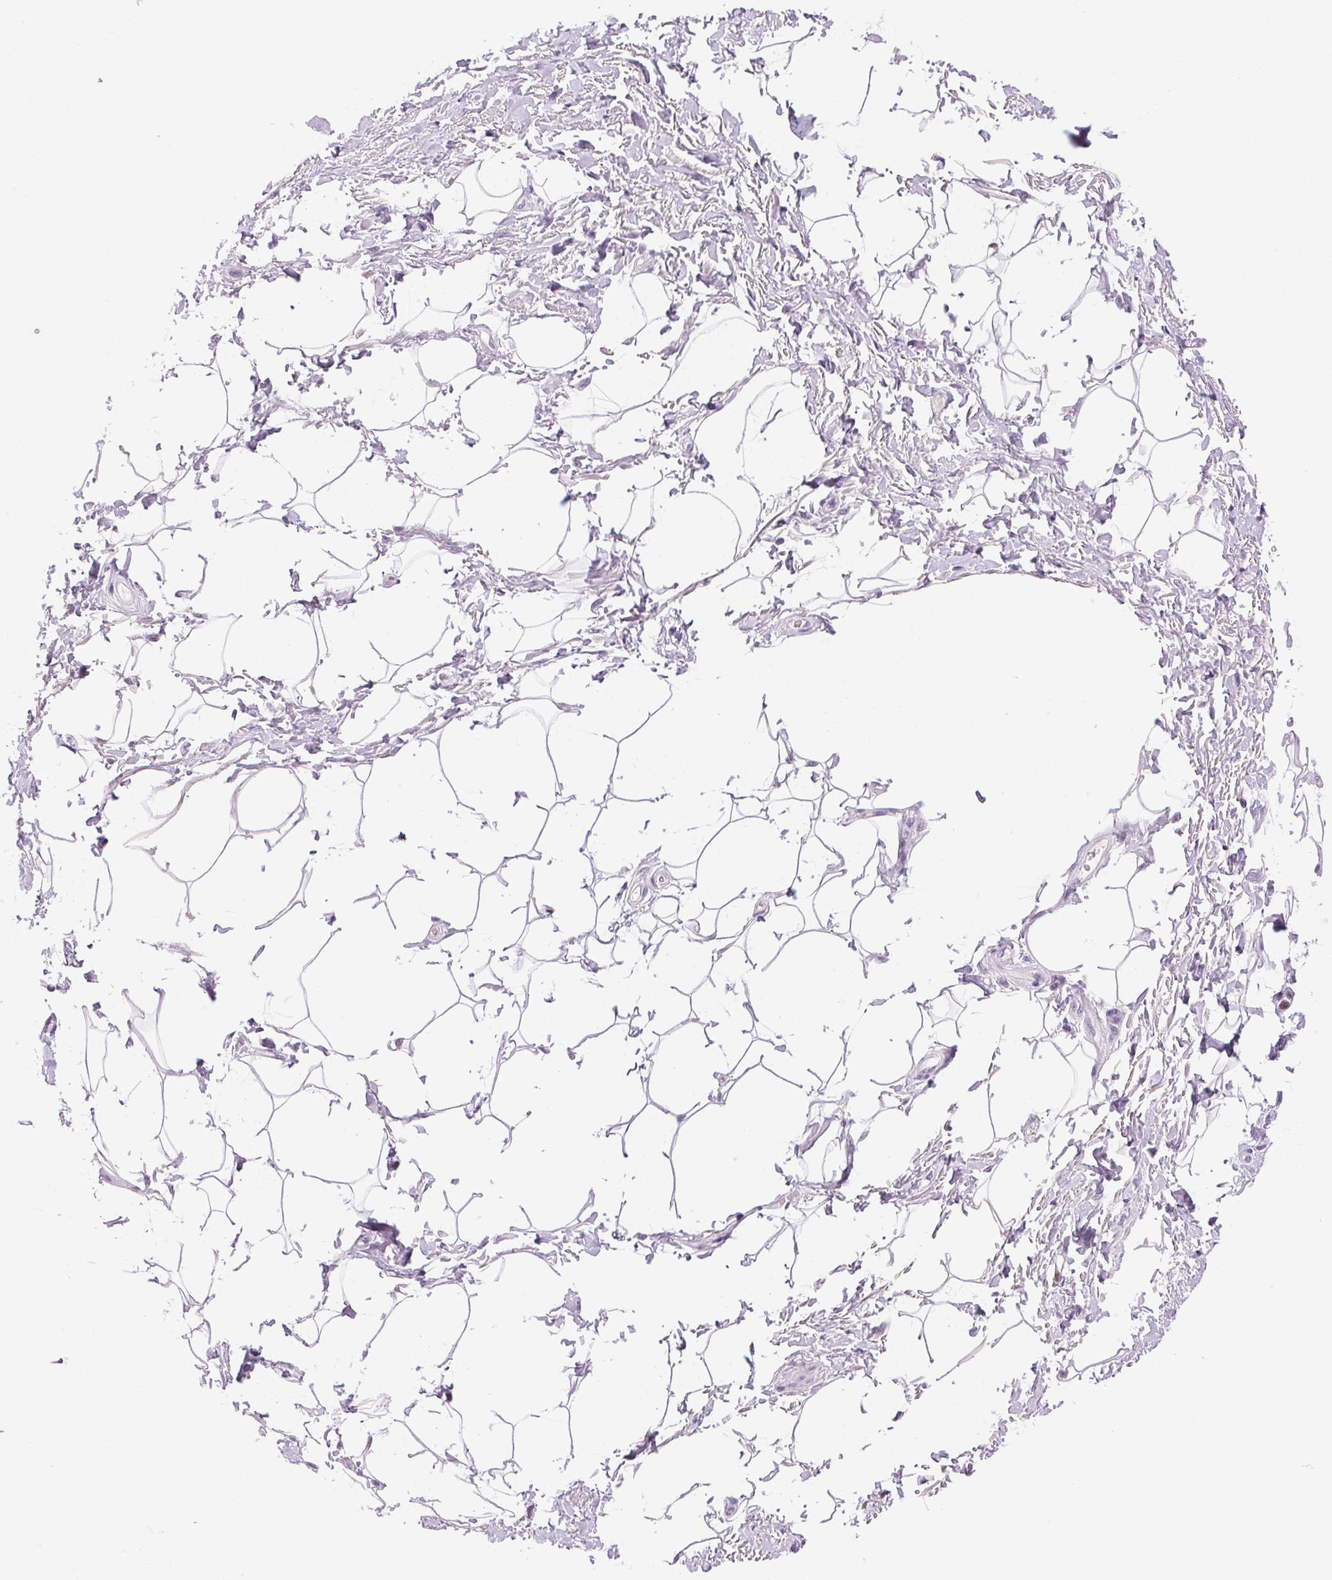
{"staining": {"intensity": "negative", "quantity": "none", "location": "none"}, "tissue": "adipose tissue", "cell_type": "Adipocytes", "image_type": "normal", "snomed": [{"axis": "morphology", "description": "Normal tissue, NOS"}, {"axis": "topography", "description": "Peripheral nerve tissue"}], "caption": "The histopathology image exhibits no staining of adipocytes in benign adipose tissue.", "gene": "TEKT1", "patient": {"sex": "male", "age": 51}}